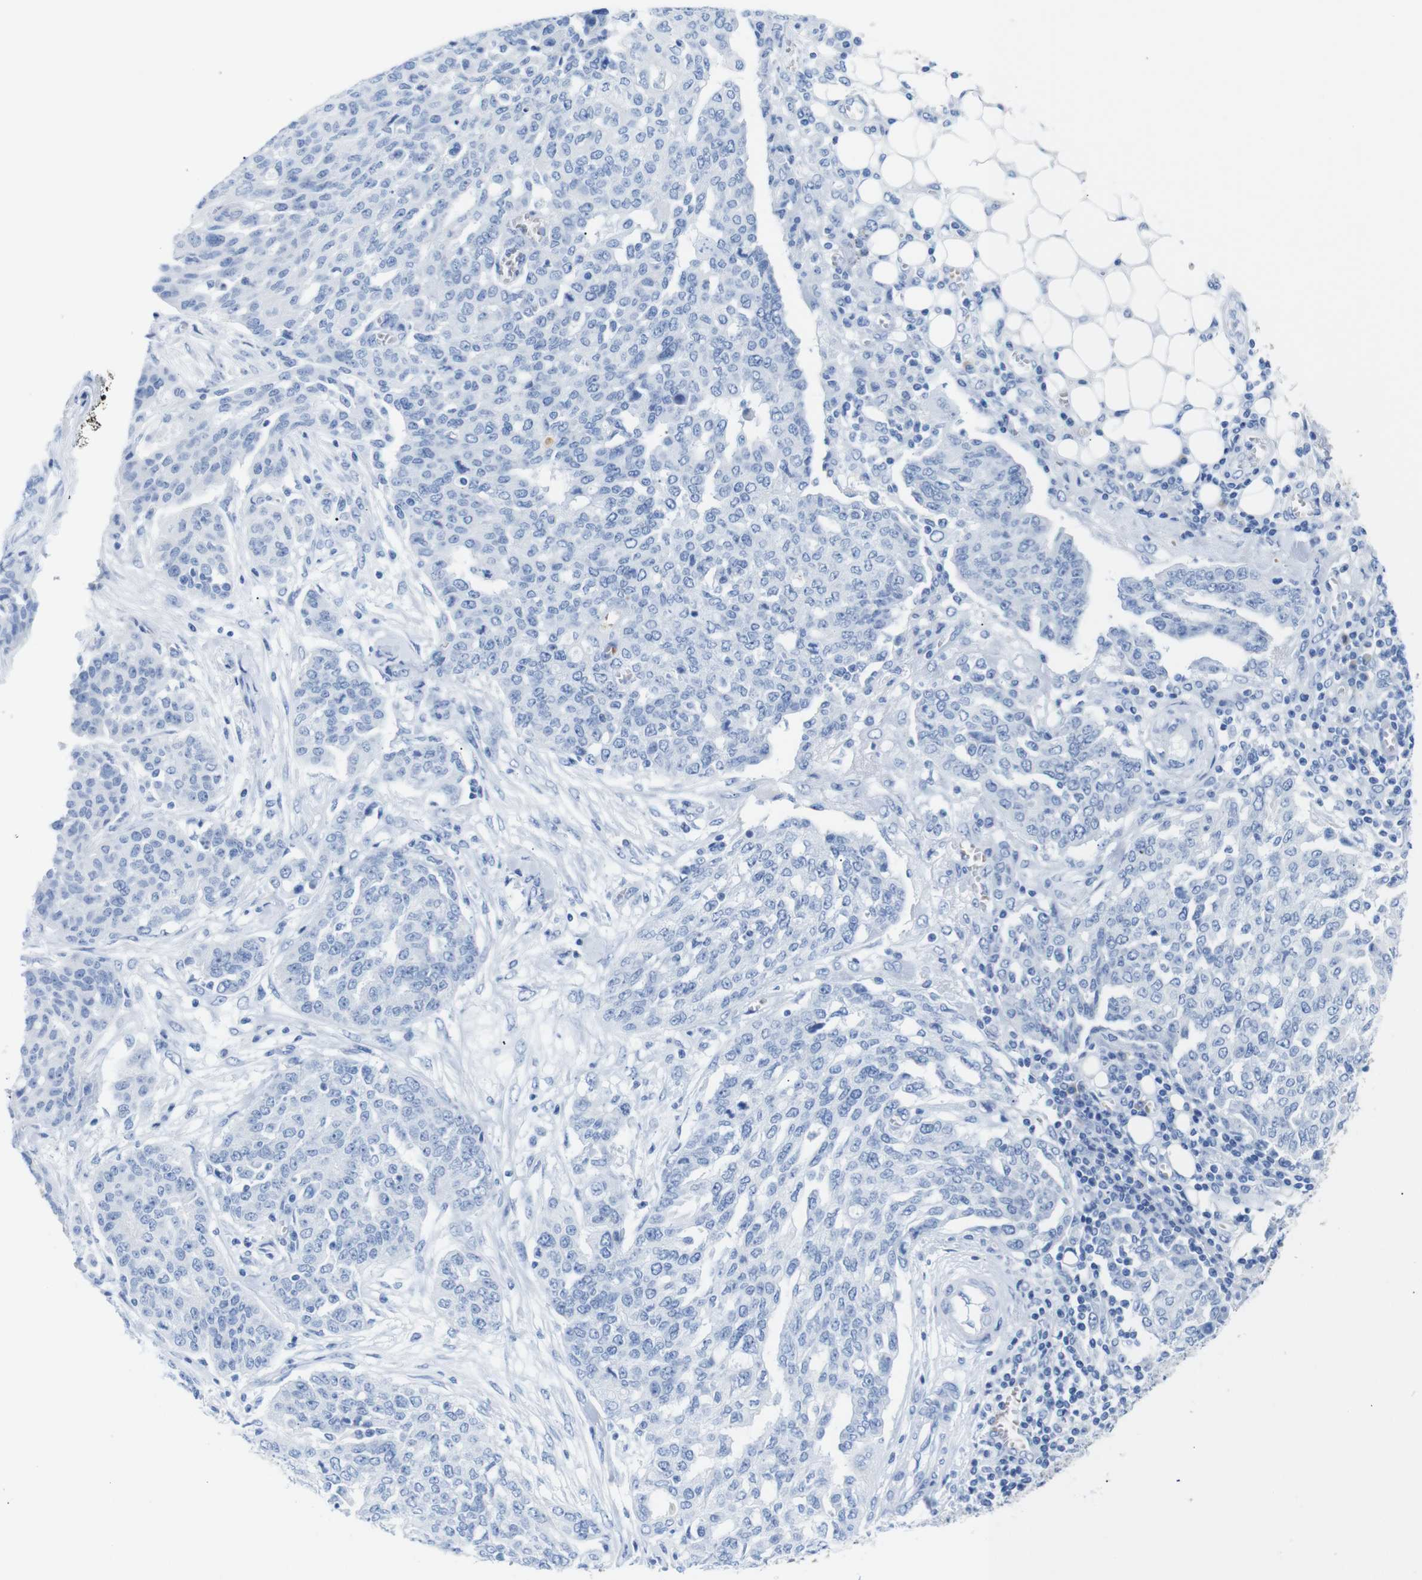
{"staining": {"intensity": "negative", "quantity": "none", "location": "none"}, "tissue": "ovarian cancer", "cell_type": "Tumor cells", "image_type": "cancer", "snomed": [{"axis": "morphology", "description": "Cystadenocarcinoma, serous, NOS"}, {"axis": "topography", "description": "Soft tissue"}, {"axis": "topography", "description": "Ovary"}], "caption": "Tumor cells are negative for protein expression in human ovarian serous cystadenocarcinoma.", "gene": "ERVMER34-1", "patient": {"sex": "female", "age": 57}}